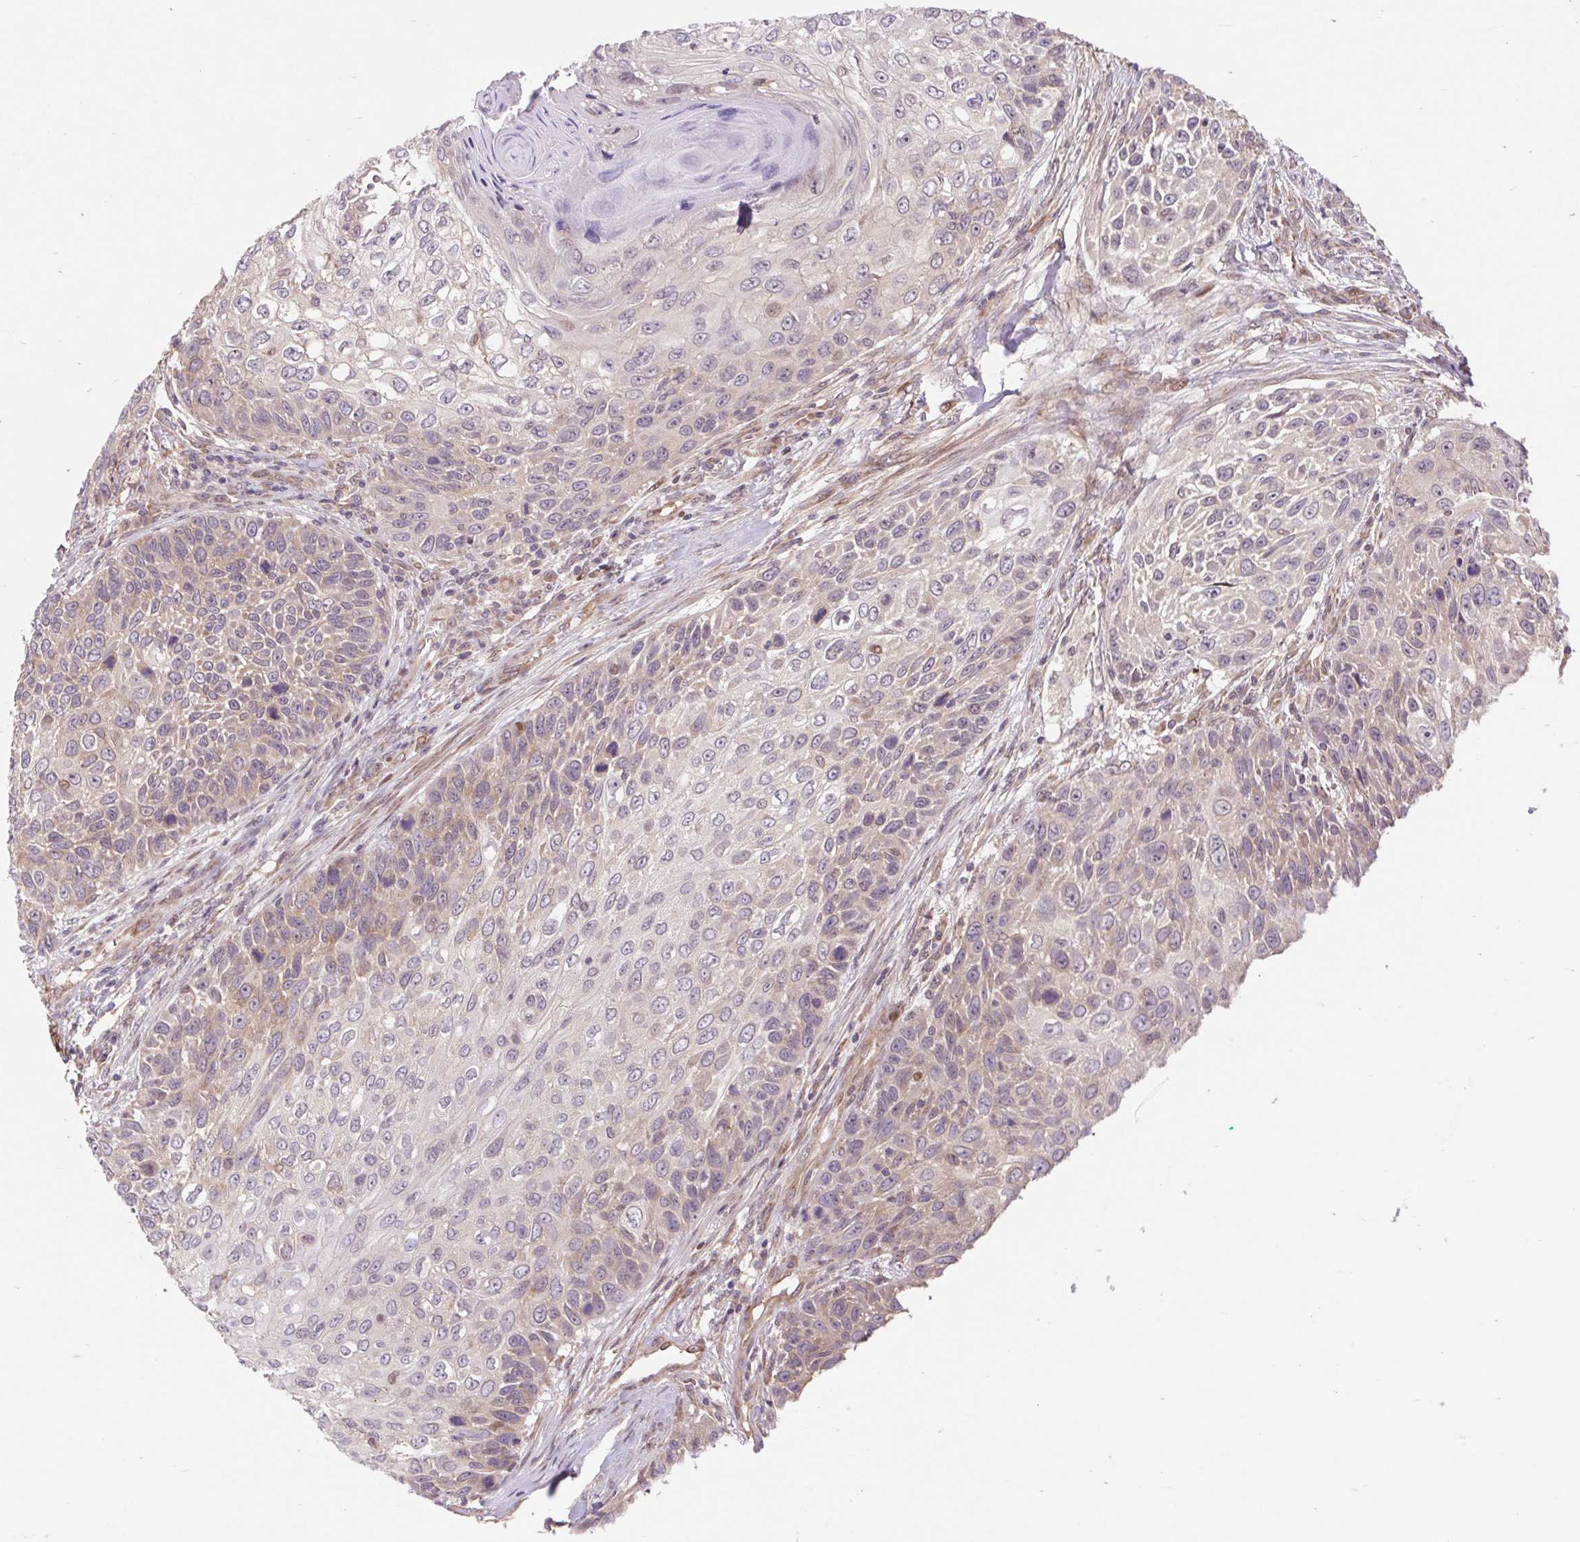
{"staining": {"intensity": "weak", "quantity": "25%-75%", "location": "cytoplasmic/membranous"}, "tissue": "skin cancer", "cell_type": "Tumor cells", "image_type": "cancer", "snomed": [{"axis": "morphology", "description": "Squamous cell carcinoma, NOS"}, {"axis": "topography", "description": "Skin"}], "caption": "IHC (DAB) staining of human skin squamous cell carcinoma reveals weak cytoplasmic/membranous protein positivity in approximately 25%-75% of tumor cells.", "gene": "HFE", "patient": {"sex": "male", "age": 92}}